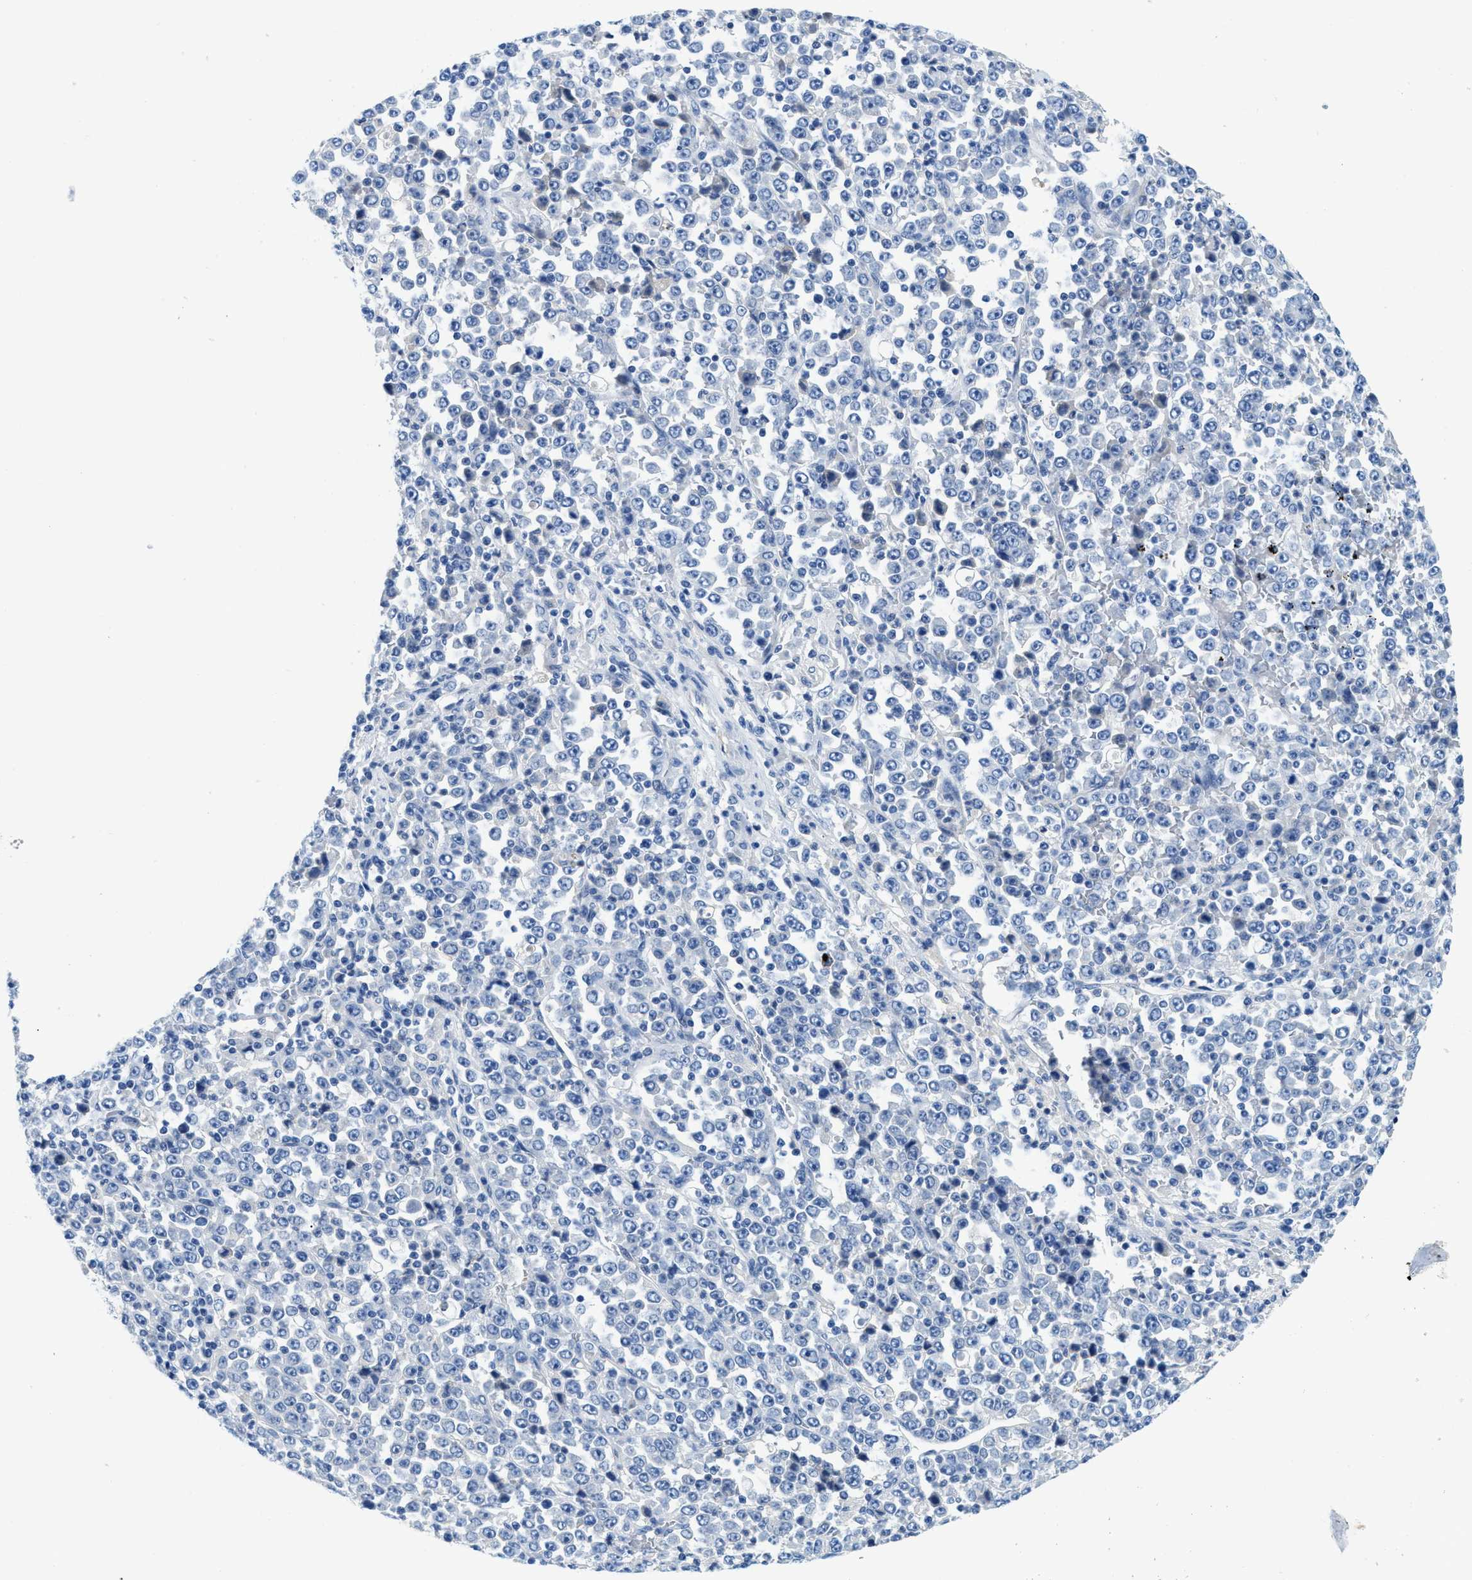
{"staining": {"intensity": "negative", "quantity": "none", "location": "none"}, "tissue": "stomach cancer", "cell_type": "Tumor cells", "image_type": "cancer", "snomed": [{"axis": "morphology", "description": "Normal tissue, NOS"}, {"axis": "morphology", "description": "Adenocarcinoma, NOS"}, {"axis": "topography", "description": "Stomach, upper"}, {"axis": "topography", "description": "Stomach"}], "caption": "High power microscopy photomicrograph of an immunohistochemistry (IHC) photomicrograph of adenocarcinoma (stomach), revealing no significant staining in tumor cells.", "gene": "MBL2", "patient": {"sex": "male", "age": 59}}